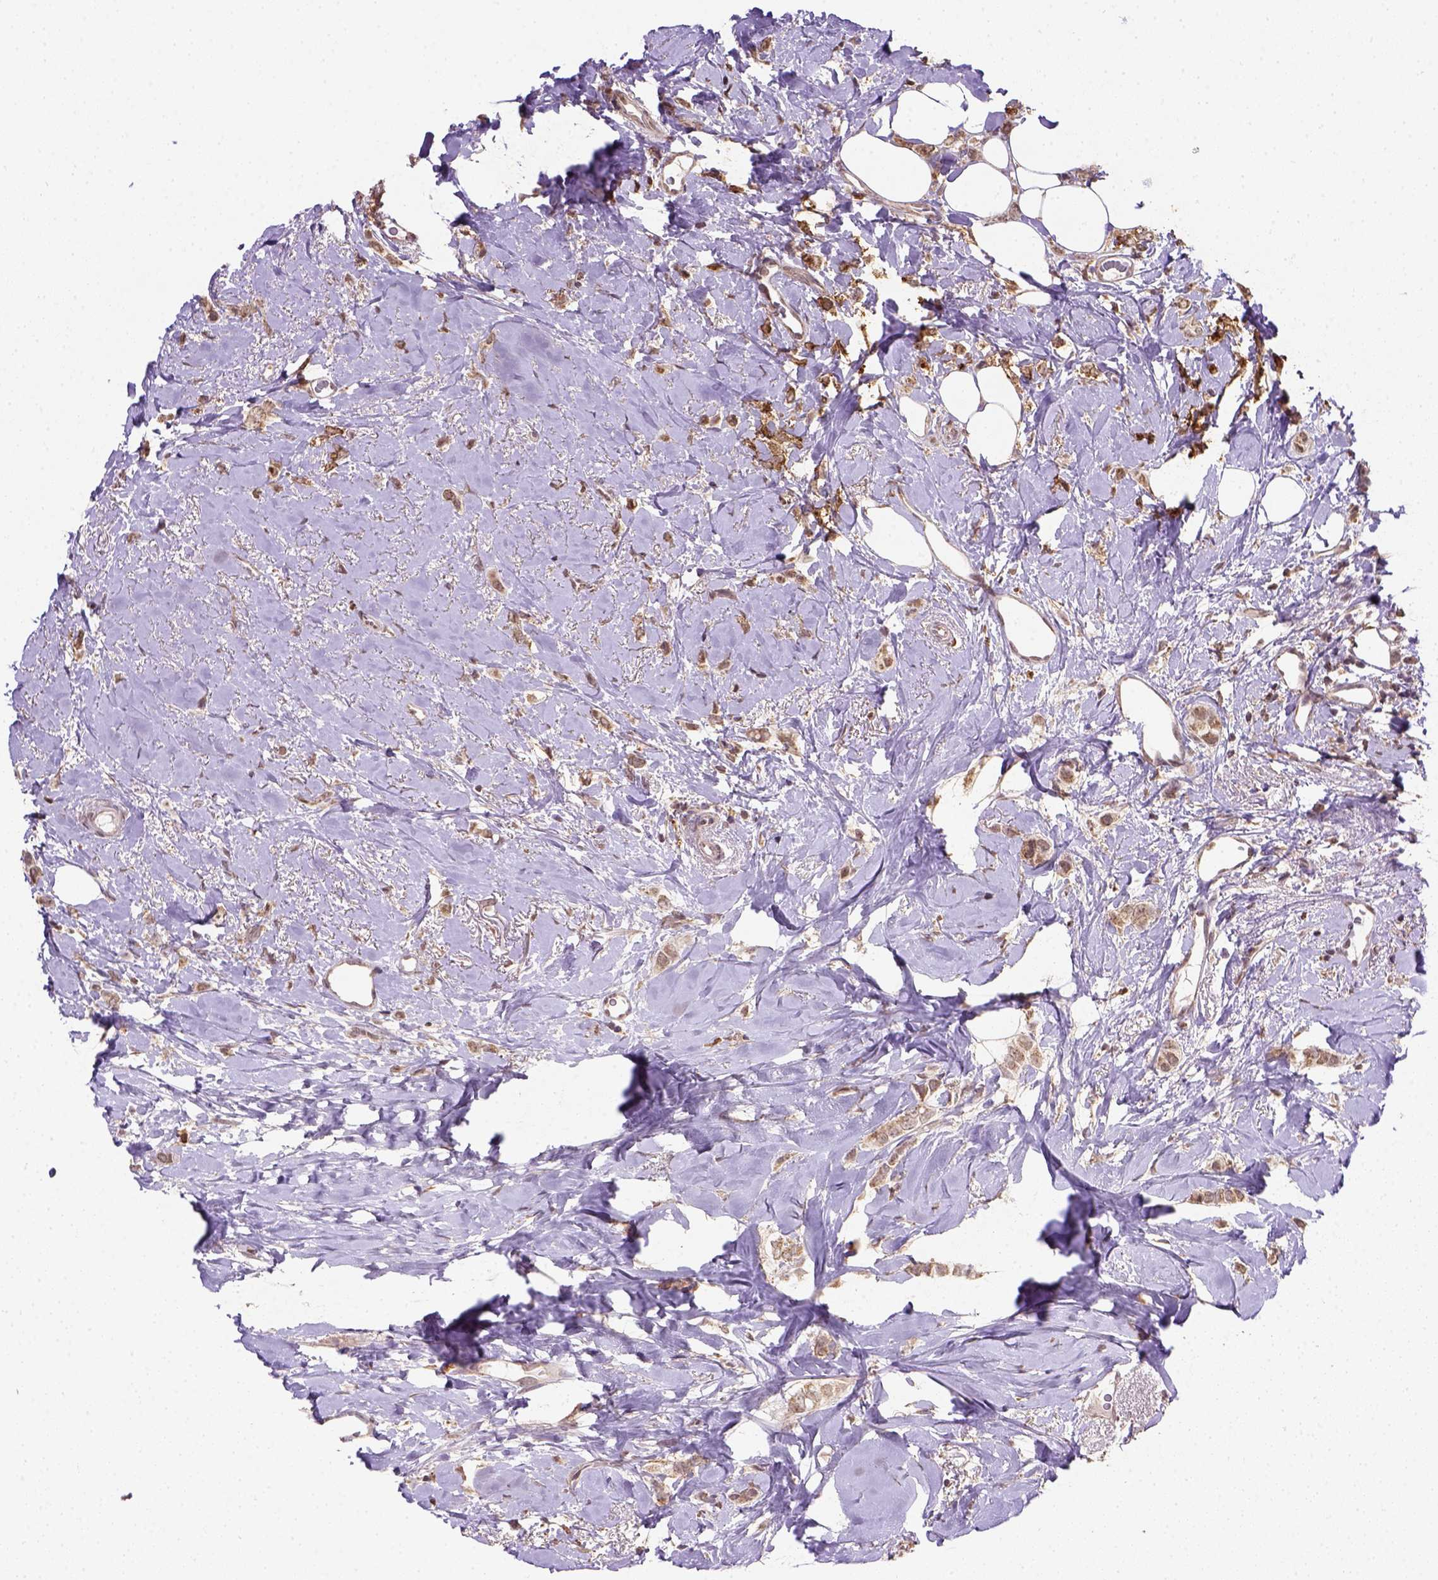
{"staining": {"intensity": "moderate", "quantity": ">75%", "location": "cytoplasmic/membranous"}, "tissue": "breast cancer", "cell_type": "Tumor cells", "image_type": "cancer", "snomed": [{"axis": "morphology", "description": "Lobular carcinoma"}, {"axis": "topography", "description": "Breast"}], "caption": "Protein analysis of breast cancer (lobular carcinoma) tissue displays moderate cytoplasmic/membranous expression in approximately >75% of tumor cells.", "gene": "NUDT10", "patient": {"sex": "female", "age": 66}}